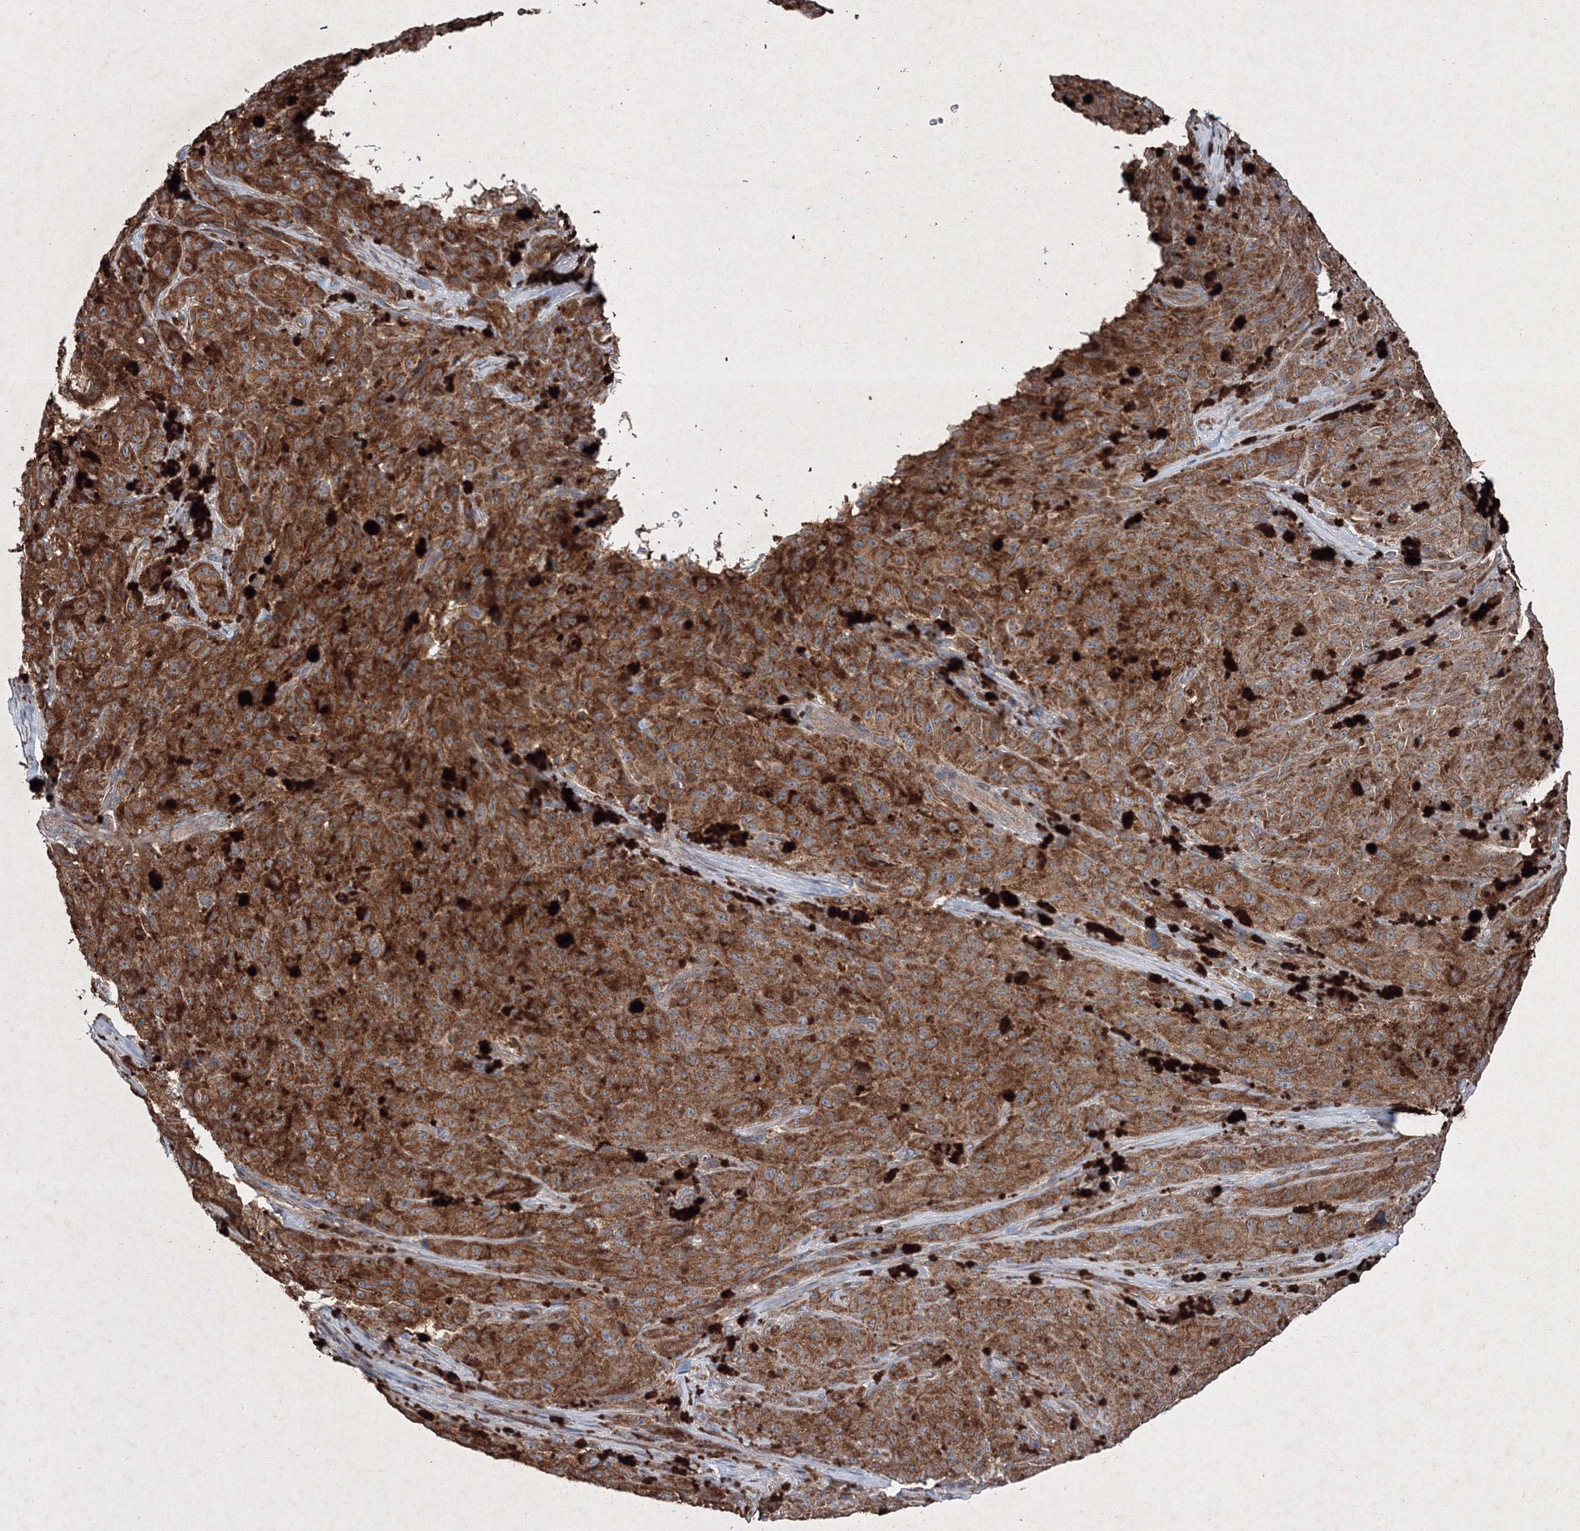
{"staining": {"intensity": "strong", "quantity": ">75%", "location": "cytoplasmic/membranous"}, "tissue": "melanoma", "cell_type": "Tumor cells", "image_type": "cancer", "snomed": [{"axis": "morphology", "description": "Malignant melanoma, NOS"}, {"axis": "topography", "description": "Skin"}], "caption": "Strong cytoplasmic/membranous positivity is present in about >75% of tumor cells in melanoma.", "gene": "GFM1", "patient": {"sex": "female", "age": 82}}